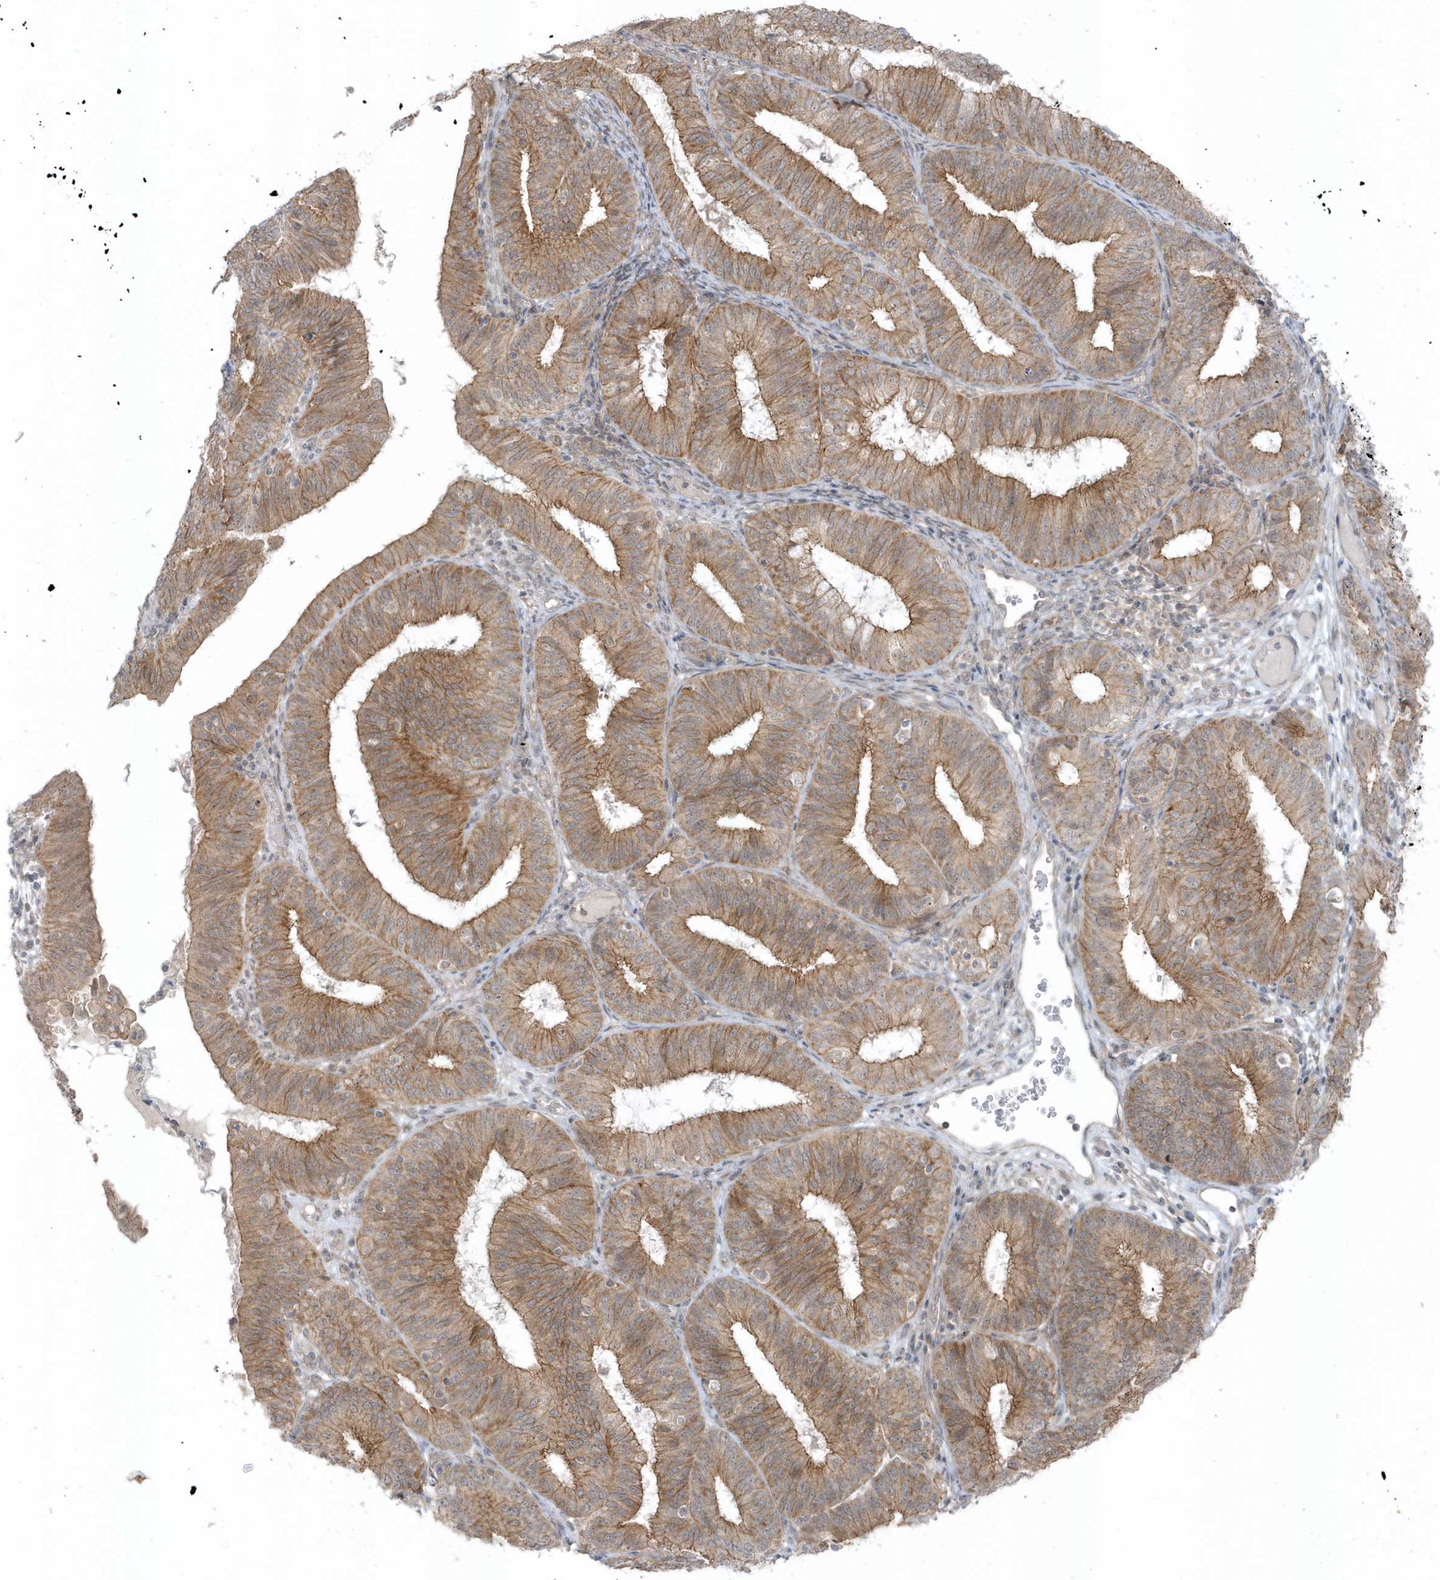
{"staining": {"intensity": "moderate", "quantity": ">75%", "location": "cytoplasmic/membranous"}, "tissue": "endometrial cancer", "cell_type": "Tumor cells", "image_type": "cancer", "snomed": [{"axis": "morphology", "description": "Adenocarcinoma, NOS"}, {"axis": "topography", "description": "Endometrium"}], "caption": "Approximately >75% of tumor cells in endometrial cancer (adenocarcinoma) show moderate cytoplasmic/membranous protein expression as visualized by brown immunohistochemical staining.", "gene": "PARD3B", "patient": {"sex": "female", "age": 51}}